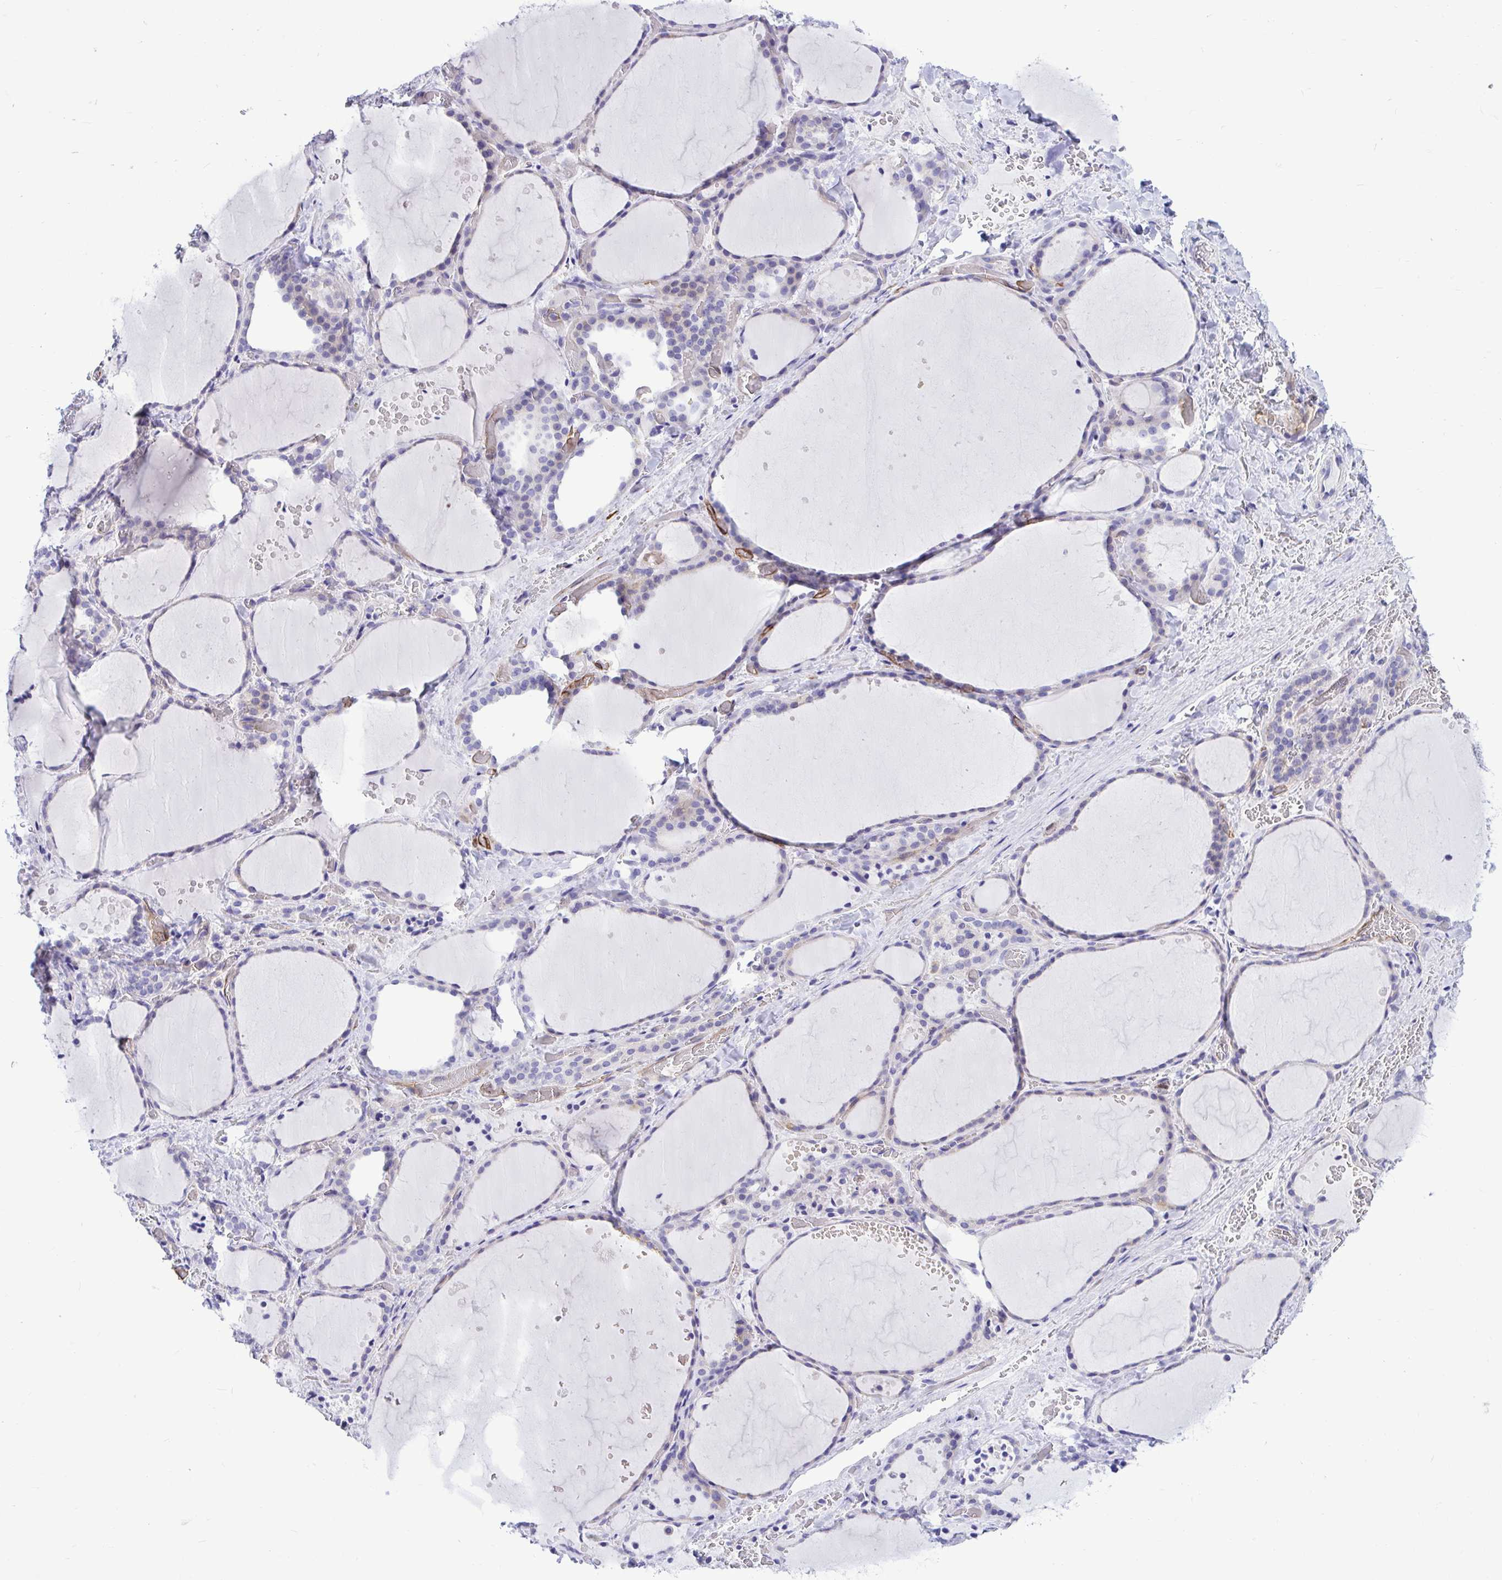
{"staining": {"intensity": "moderate", "quantity": "<25%", "location": "cytoplasmic/membranous"}, "tissue": "thyroid gland", "cell_type": "Glandular cells", "image_type": "normal", "snomed": [{"axis": "morphology", "description": "Normal tissue, NOS"}, {"axis": "topography", "description": "Thyroid gland"}], "caption": "A brown stain shows moderate cytoplasmic/membranous staining of a protein in glandular cells of benign human thyroid gland. The staining is performed using DAB (3,3'-diaminobenzidine) brown chromogen to label protein expression. The nuclei are counter-stained blue using hematoxylin.", "gene": "ABCG2", "patient": {"sex": "female", "age": 36}}